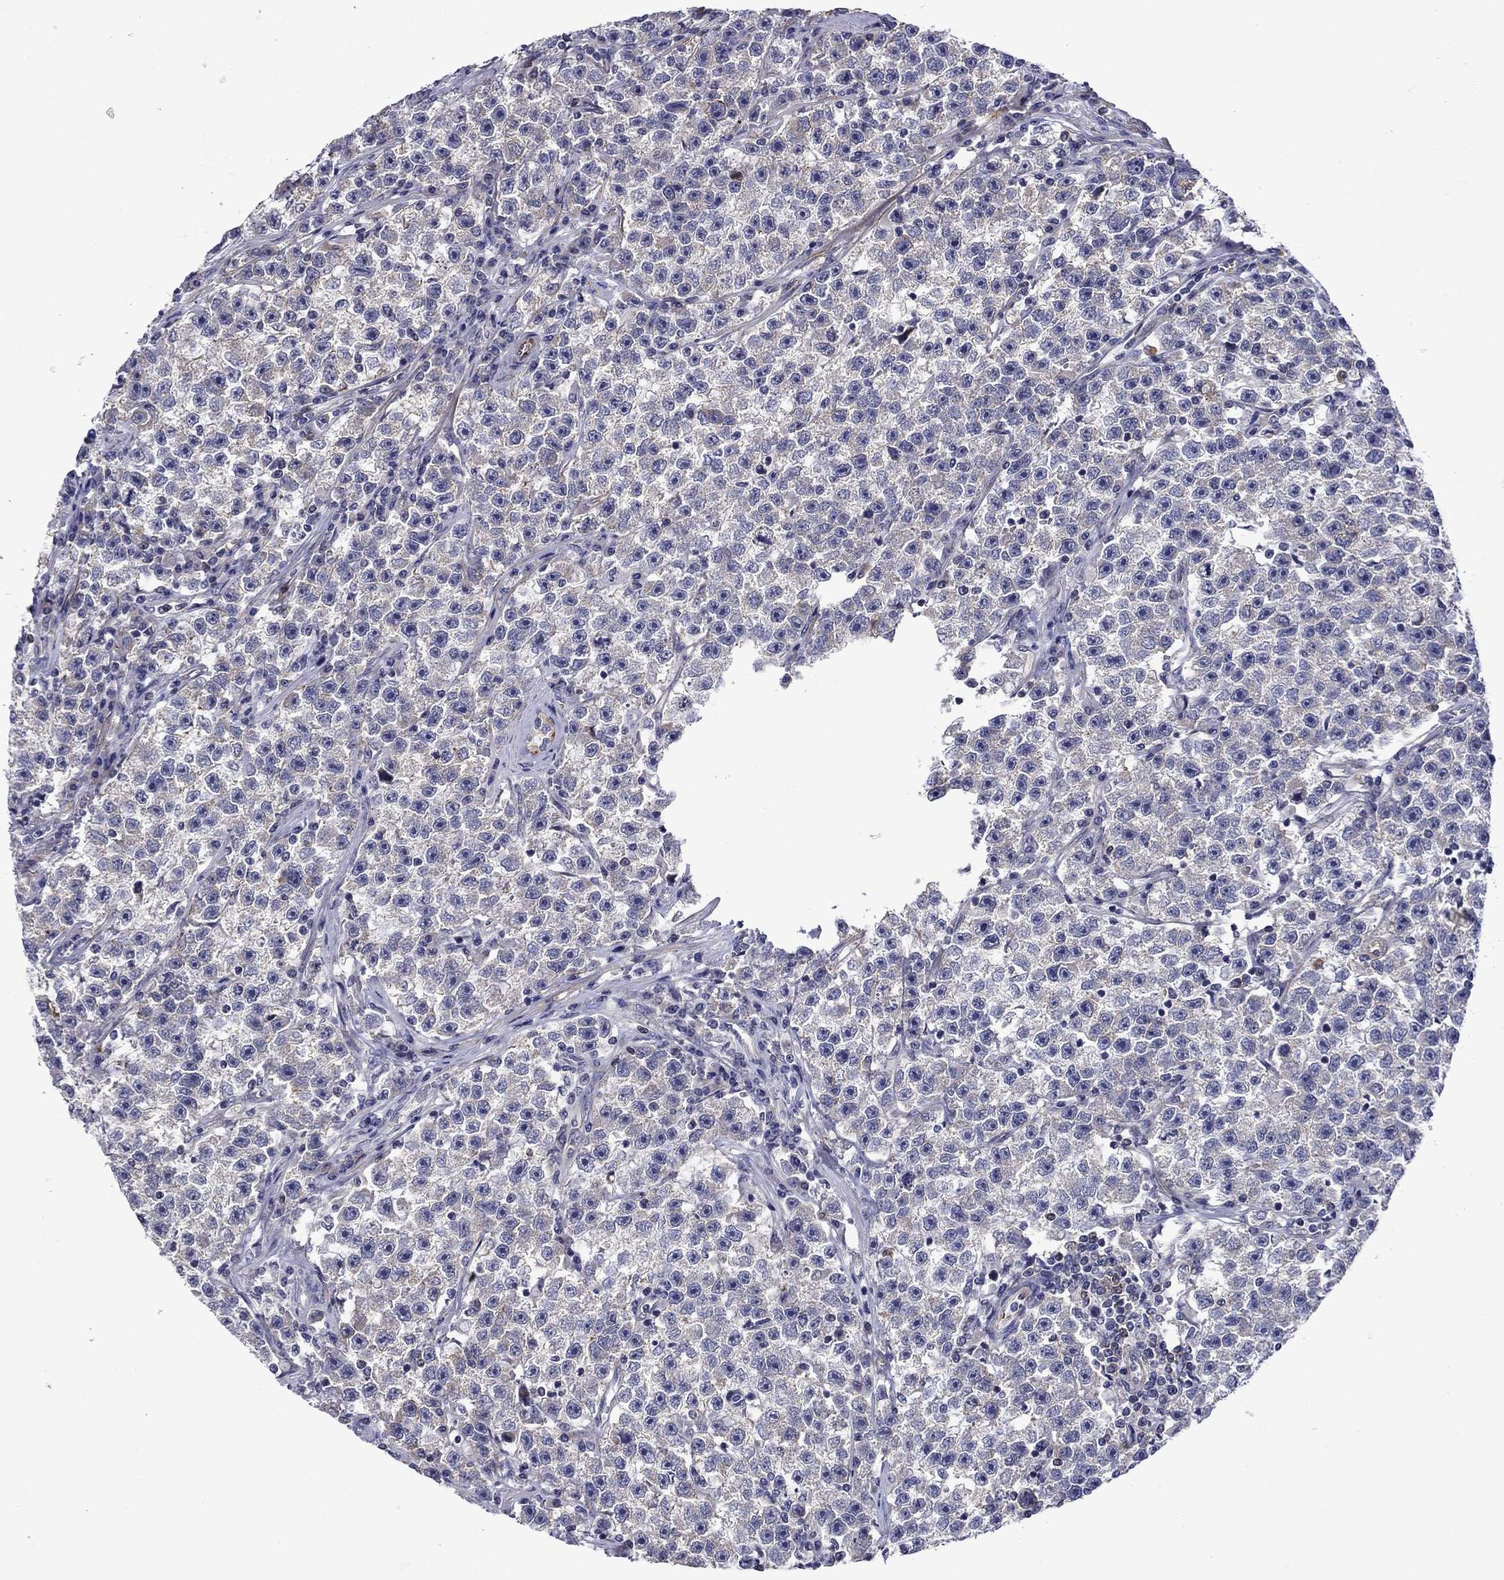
{"staining": {"intensity": "weak", "quantity": "25%-75%", "location": "cytoplasmic/membranous"}, "tissue": "testis cancer", "cell_type": "Tumor cells", "image_type": "cancer", "snomed": [{"axis": "morphology", "description": "Seminoma, NOS"}, {"axis": "topography", "description": "Testis"}], "caption": "Testis seminoma stained with DAB (3,3'-diaminobenzidine) immunohistochemistry reveals low levels of weak cytoplasmic/membranous positivity in about 25%-75% of tumor cells.", "gene": "LMO7", "patient": {"sex": "male", "age": 22}}